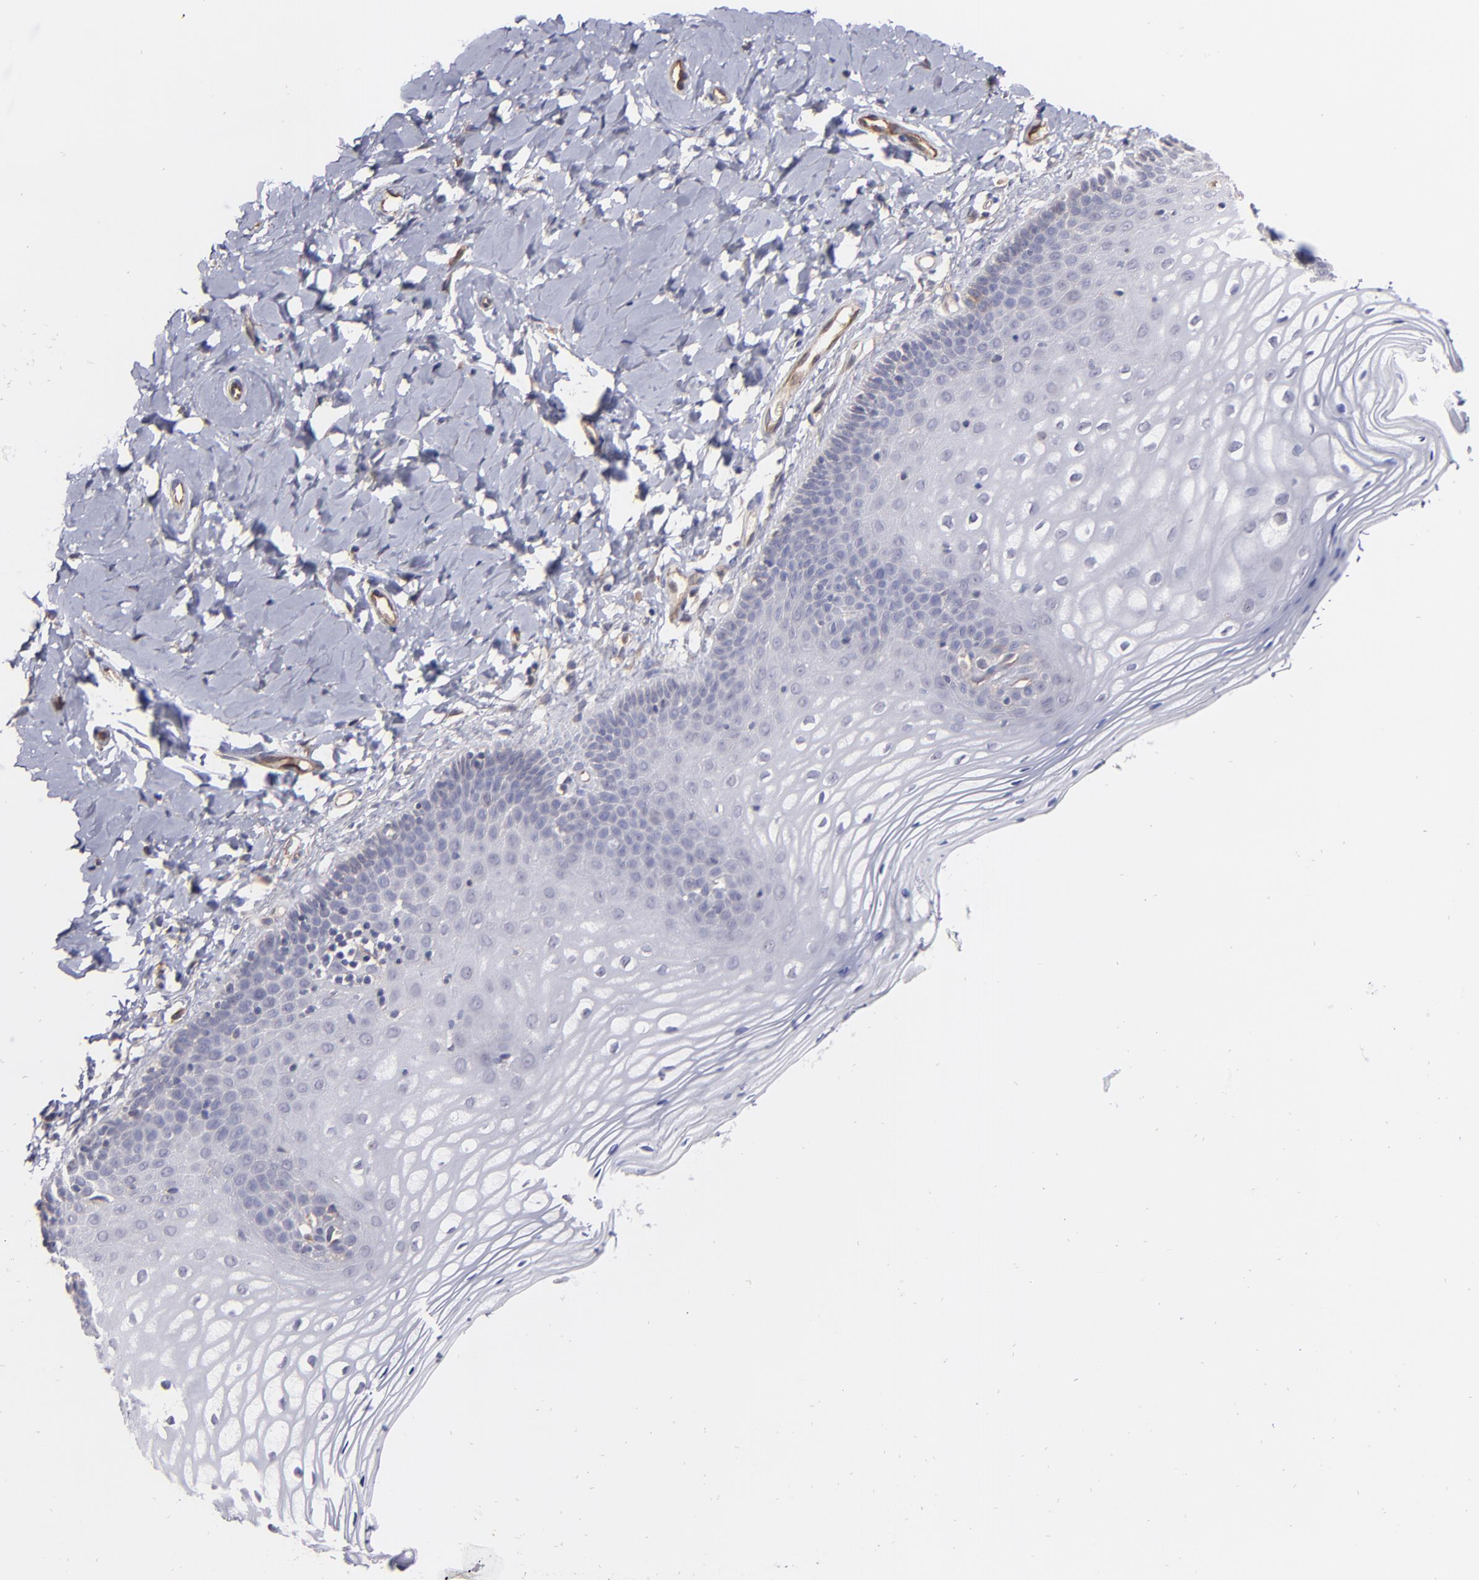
{"staining": {"intensity": "negative", "quantity": "none", "location": "none"}, "tissue": "vagina", "cell_type": "Squamous epithelial cells", "image_type": "normal", "snomed": [{"axis": "morphology", "description": "Normal tissue, NOS"}, {"axis": "topography", "description": "Vagina"}], "caption": "This is a photomicrograph of immunohistochemistry (IHC) staining of unremarkable vagina, which shows no positivity in squamous epithelial cells.", "gene": "ICAM1", "patient": {"sex": "female", "age": 55}}